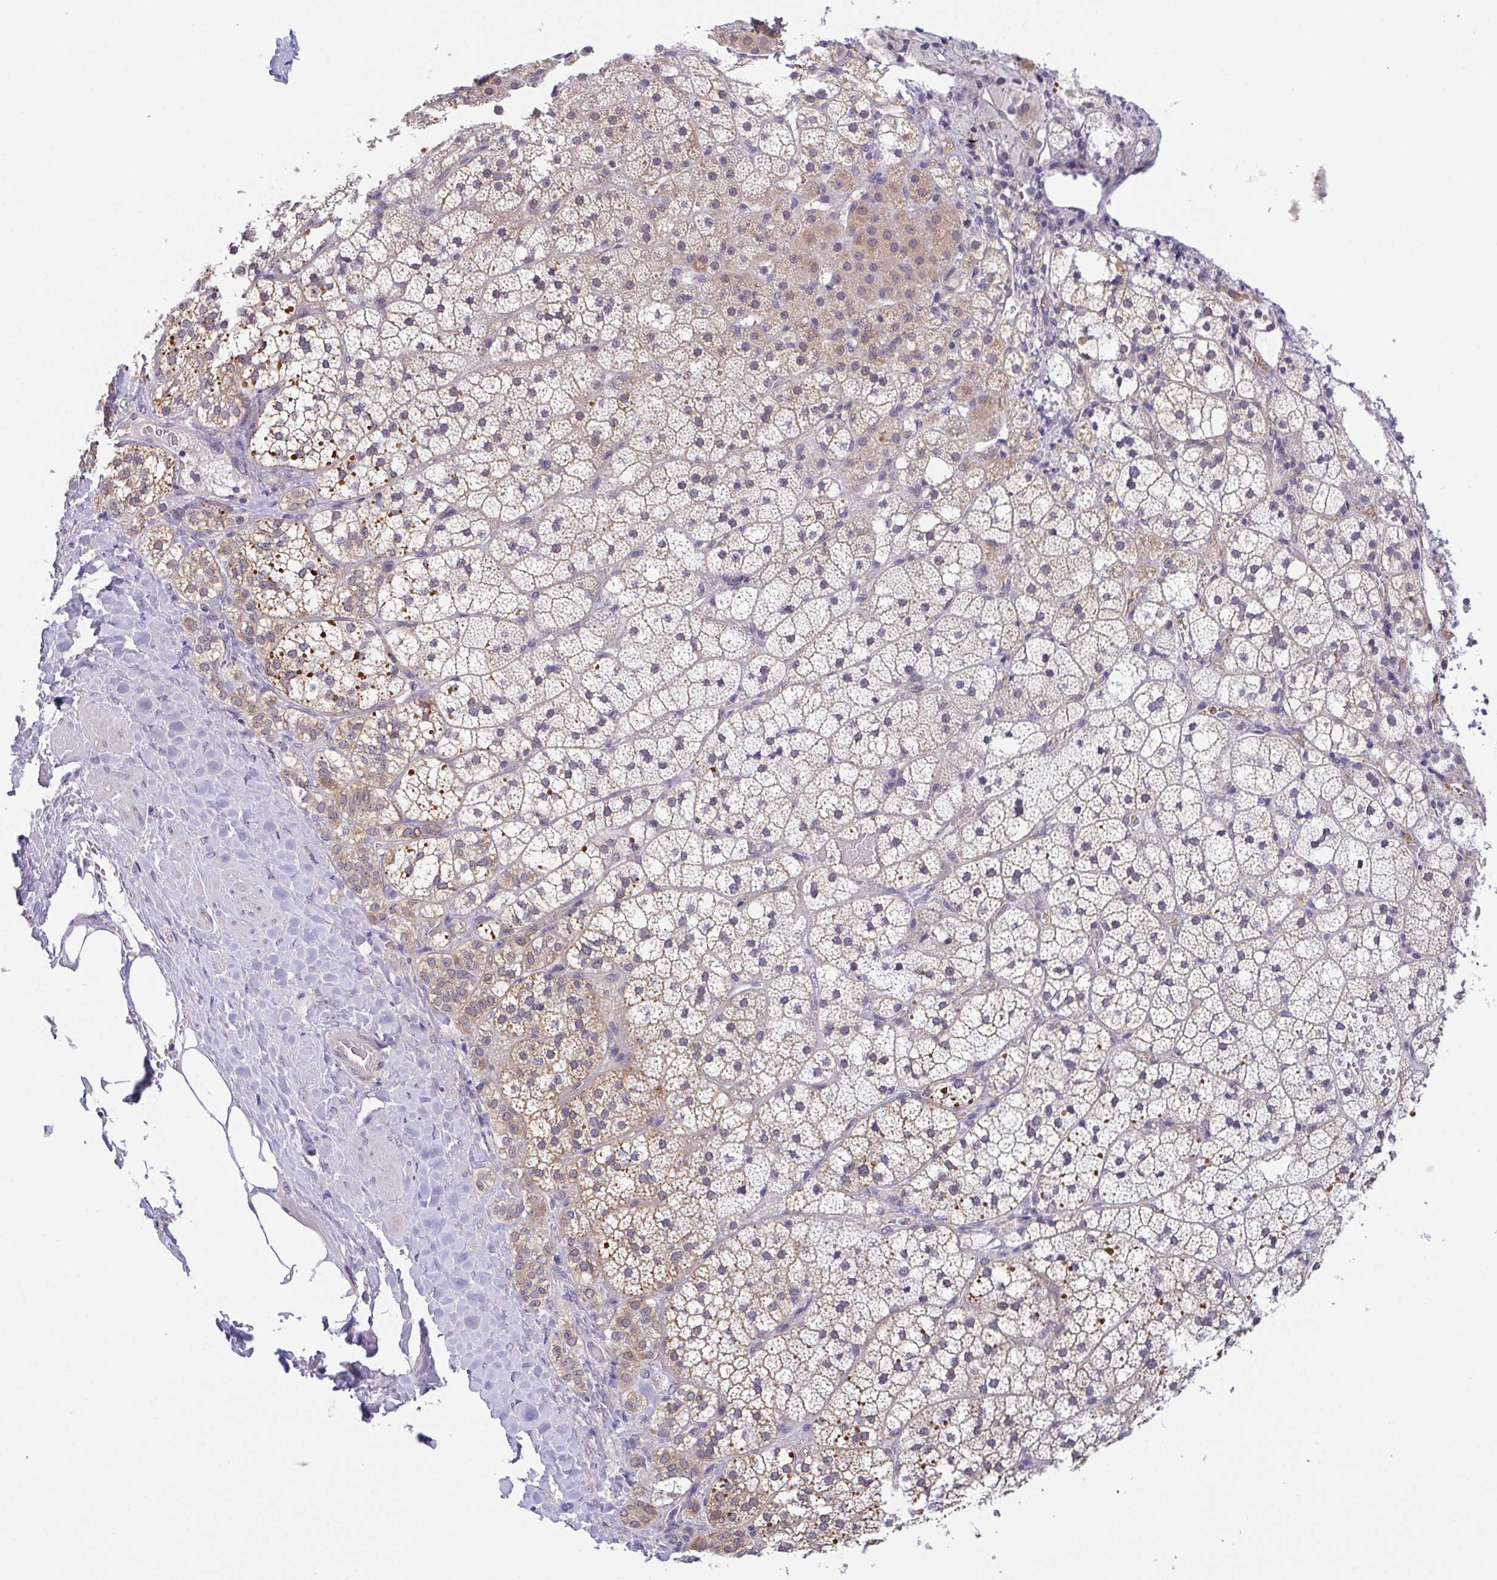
{"staining": {"intensity": "moderate", "quantity": "25%-75%", "location": "cytoplasmic/membranous,nuclear"}, "tissue": "adrenal gland", "cell_type": "Glandular cells", "image_type": "normal", "snomed": [{"axis": "morphology", "description": "Normal tissue, NOS"}, {"axis": "topography", "description": "Adrenal gland"}], "caption": "Brown immunohistochemical staining in normal human adrenal gland shows moderate cytoplasmic/membranous,nuclear staining in about 25%-75% of glandular cells.", "gene": "BCL2L1", "patient": {"sex": "male", "age": 53}}